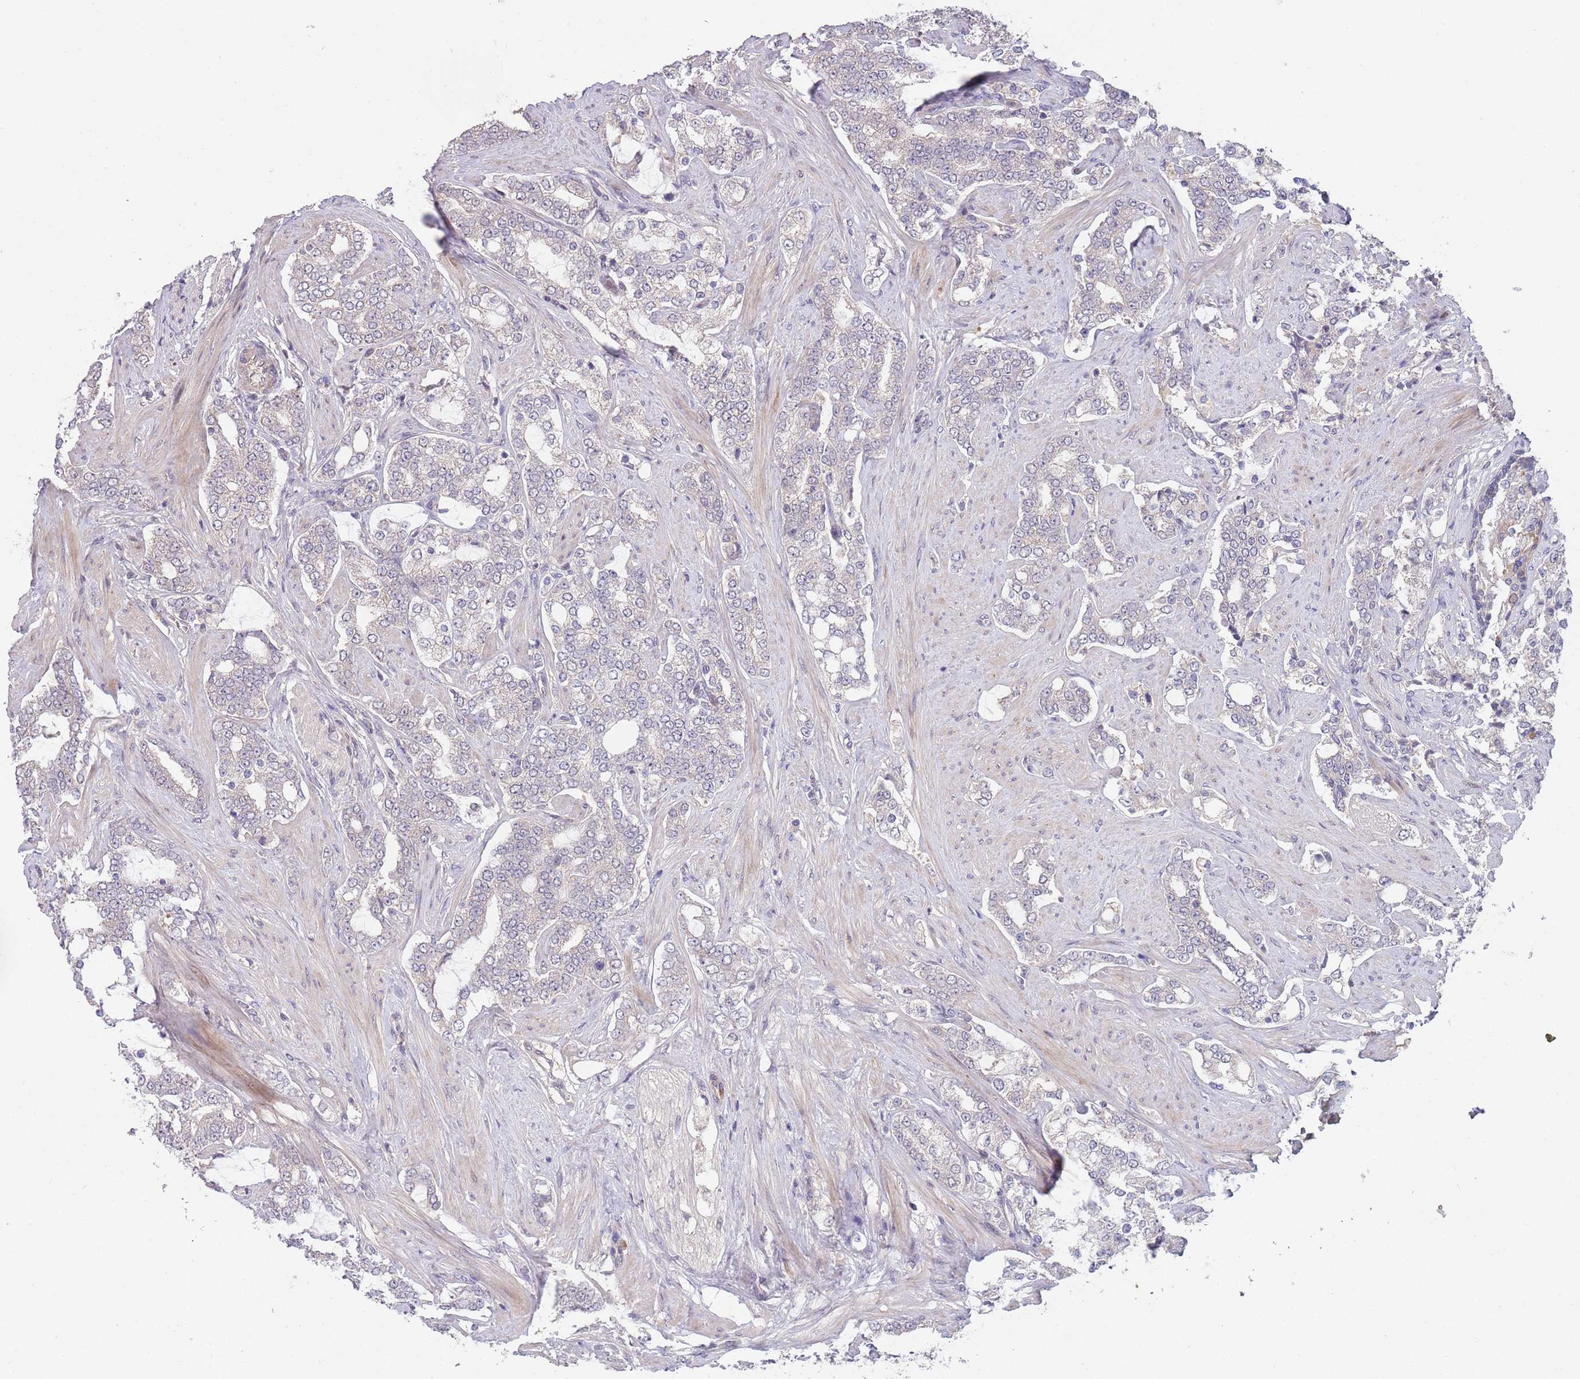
{"staining": {"intensity": "negative", "quantity": "none", "location": "none"}, "tissue": "prostate cancer", "cell_type": "Tumor cells", "image_type": "cancer", "snomed": [{"axis": "morphology", "description": "Adenocarcinoma, High grade"}, {"axis": "topography", "description": "Prostate"}], "caption": "This is an immunohistochemistry image of human prostate cancer. There is no staining in tumor cells.", "gene": "MEI1", "patient": {"sex": "male", "age": 64}}